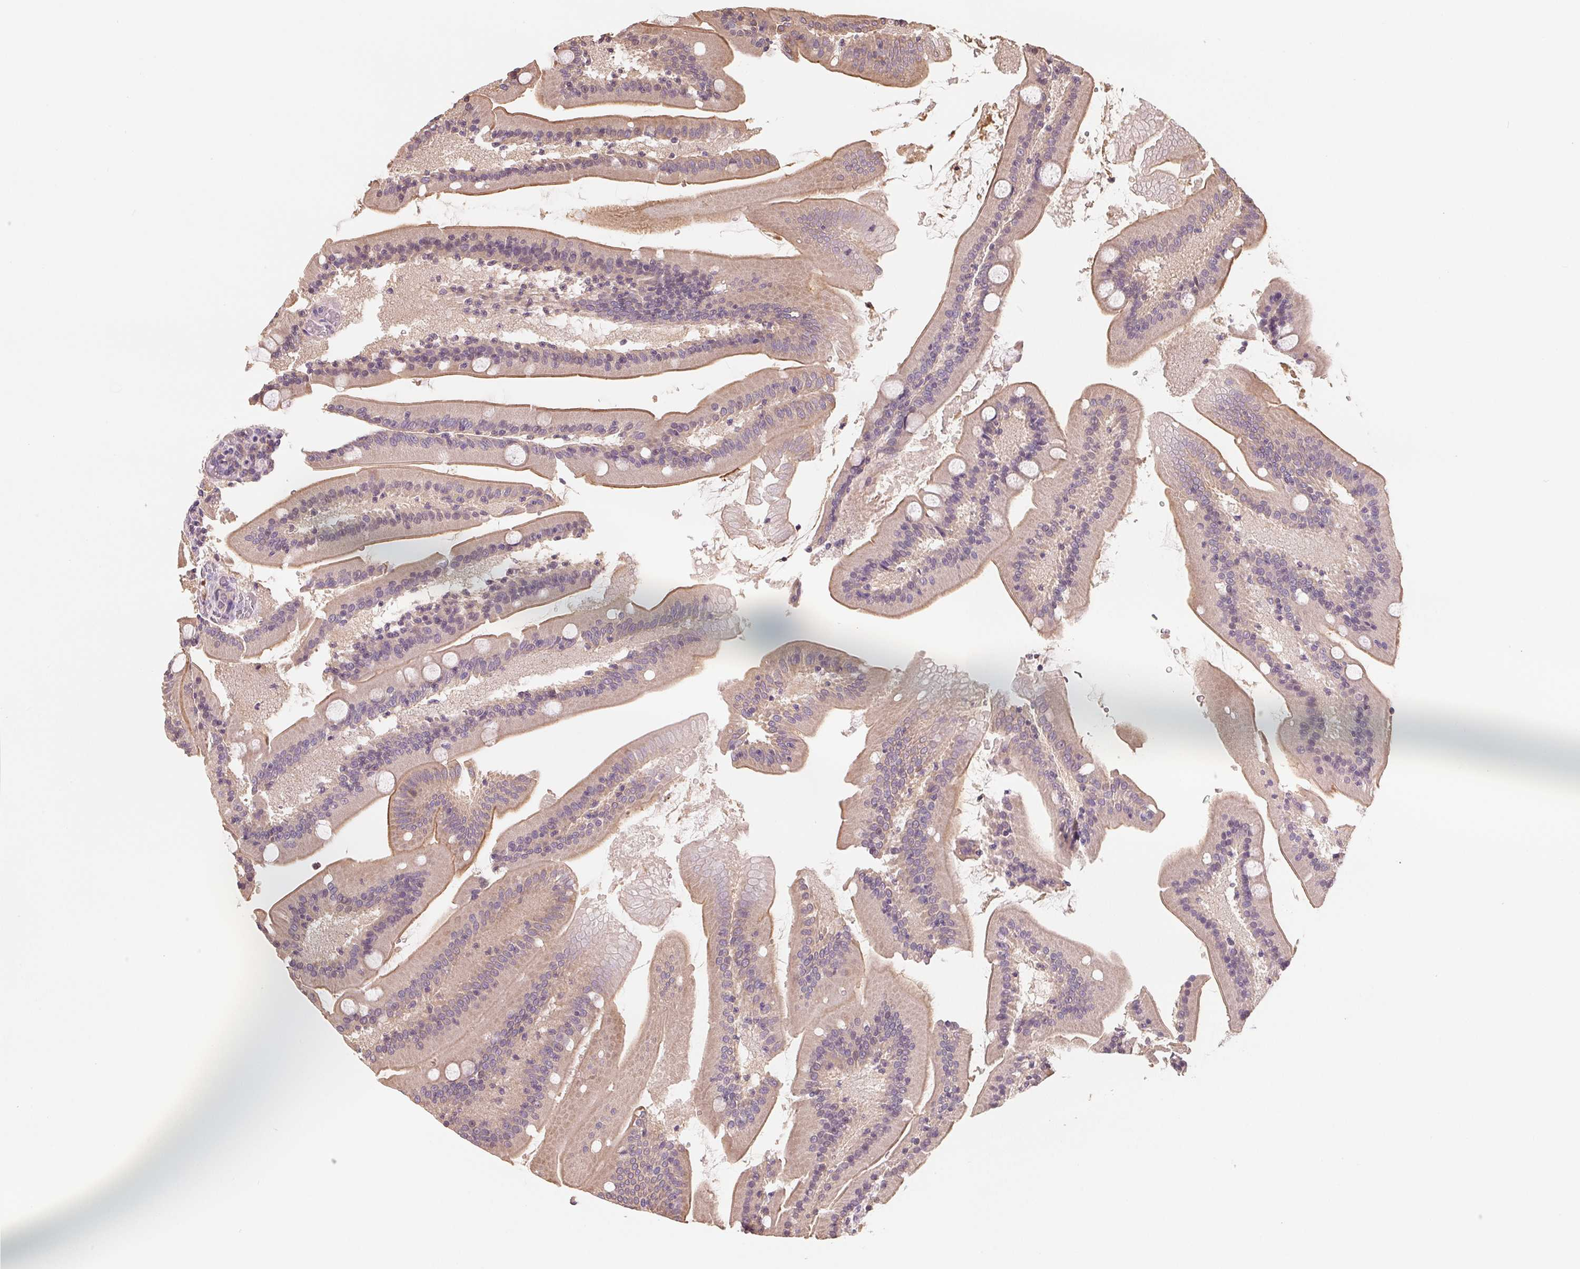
{"staining": {"intensity": "moderate", "quantity": "25%-75%", "location": "cytoplasmic/membranous"}, "tissue": "small intestine", "cell_type": "Glandular cells", "image_type": "normal", "snomed": [{"axis": "morphology", "description": "Normal tissue, NOS"}, {"axis": "topography", "description": "Small intestine"}], "caption": "Glandular cells show medium levels of moderate cytoplasmic/membranous staining in about 25%-75% of cells in unremarkable human small intestine. (Brightfield microscopy of DAB IHC at high magnification).", "gene": "VTCN1", "patient": {"sex": "male", "age": 37}}